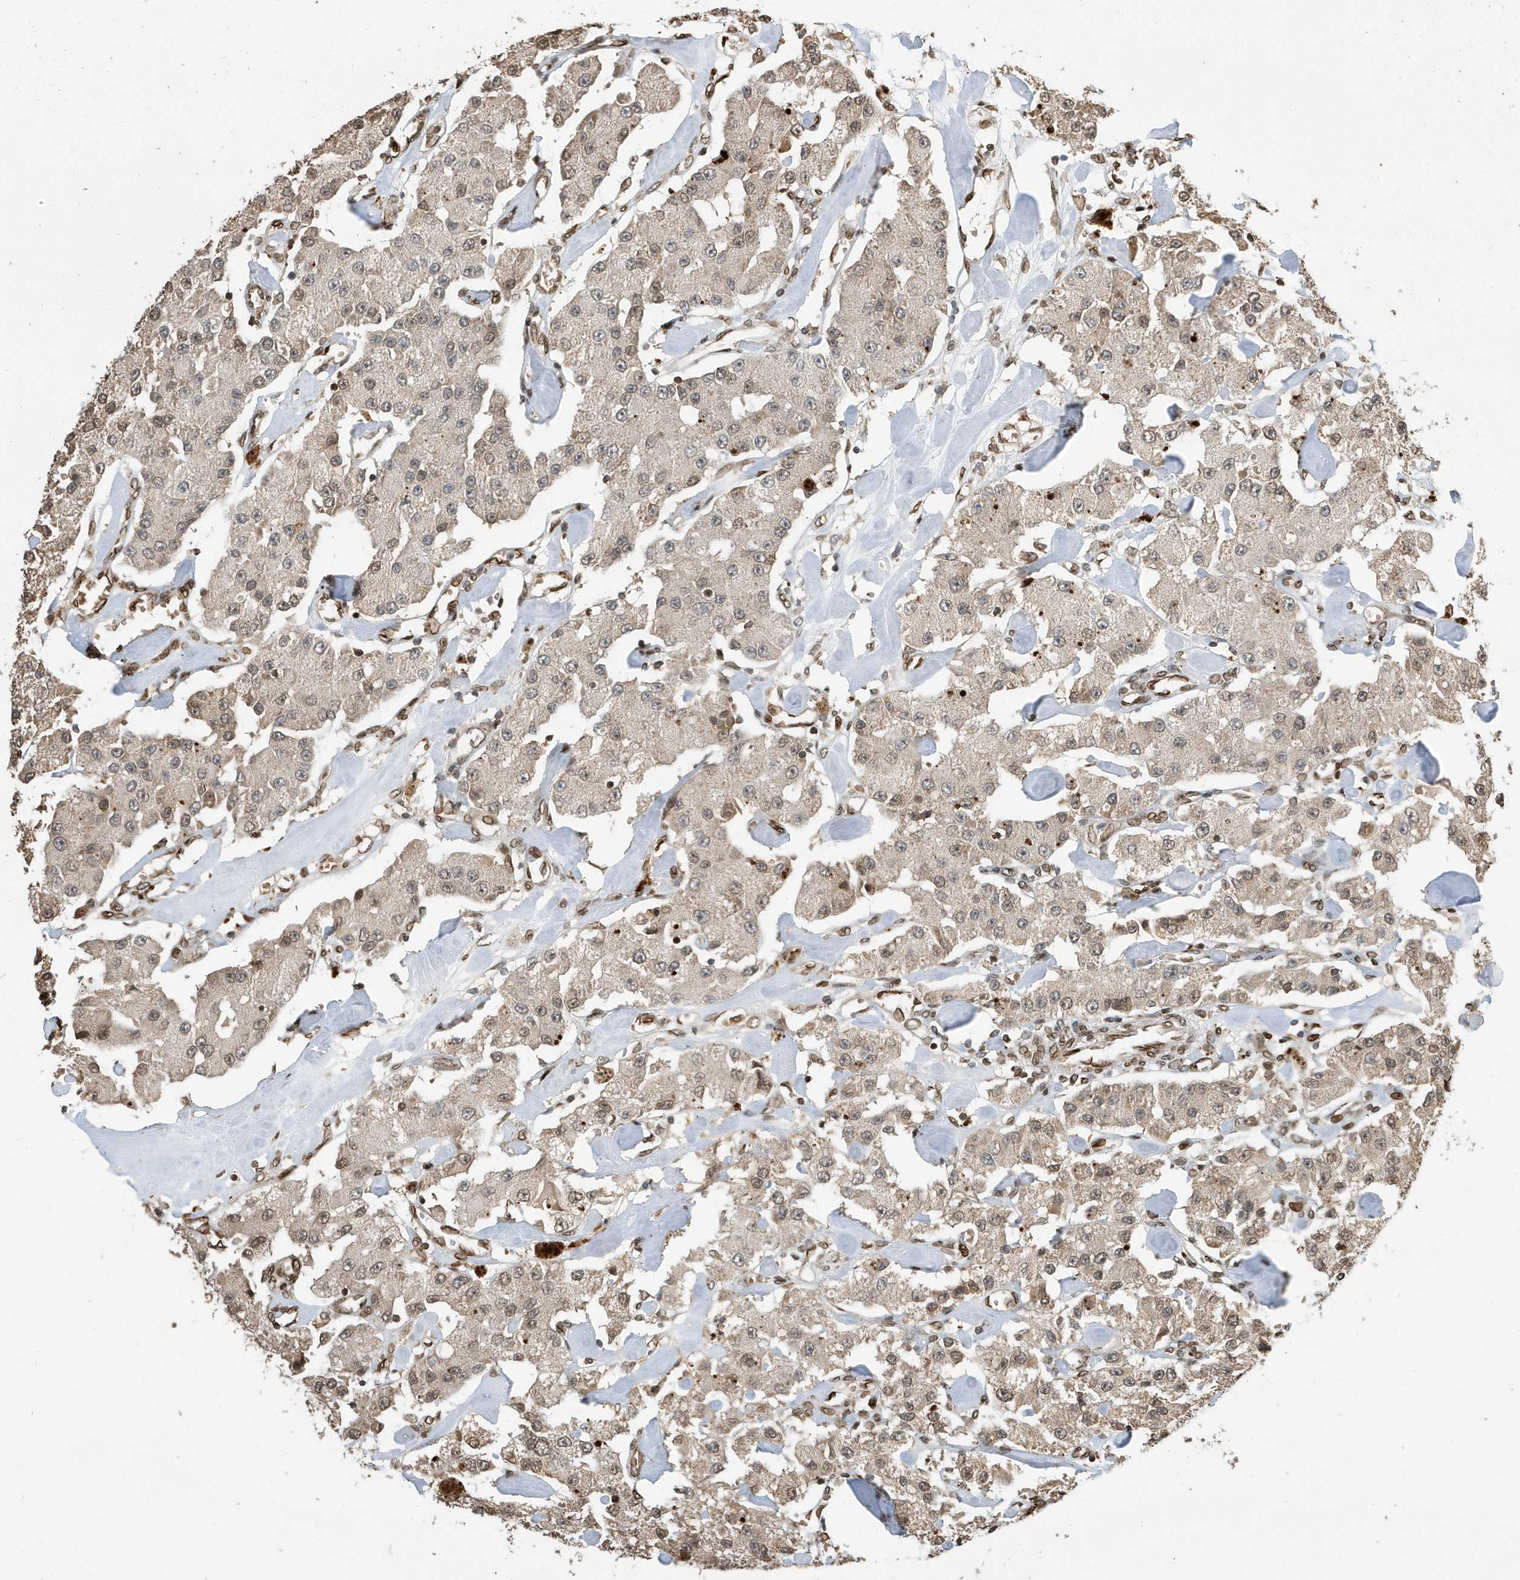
{"staining": {"intensity": "weak", "quantity": "25%-75%", "location": "cytoplasmic/membranous,nuclear"}, "tissue": "carcinoid", "cell_type": "Tumor cells", "image_type": "cancer", "snomed": [{"axis": "morphology", "description": "Carcinoid, malignant, NOS"}, {"axis": "topography", "description": "Pancreas"}], "caption": "Carcinoid tissue shows weak cytoplasmic/membranous and nuclear expression in approximately 25%-75% of tumor cells", "gene": "DUSP18", "patient": {"sex": "male", "age": 41}}